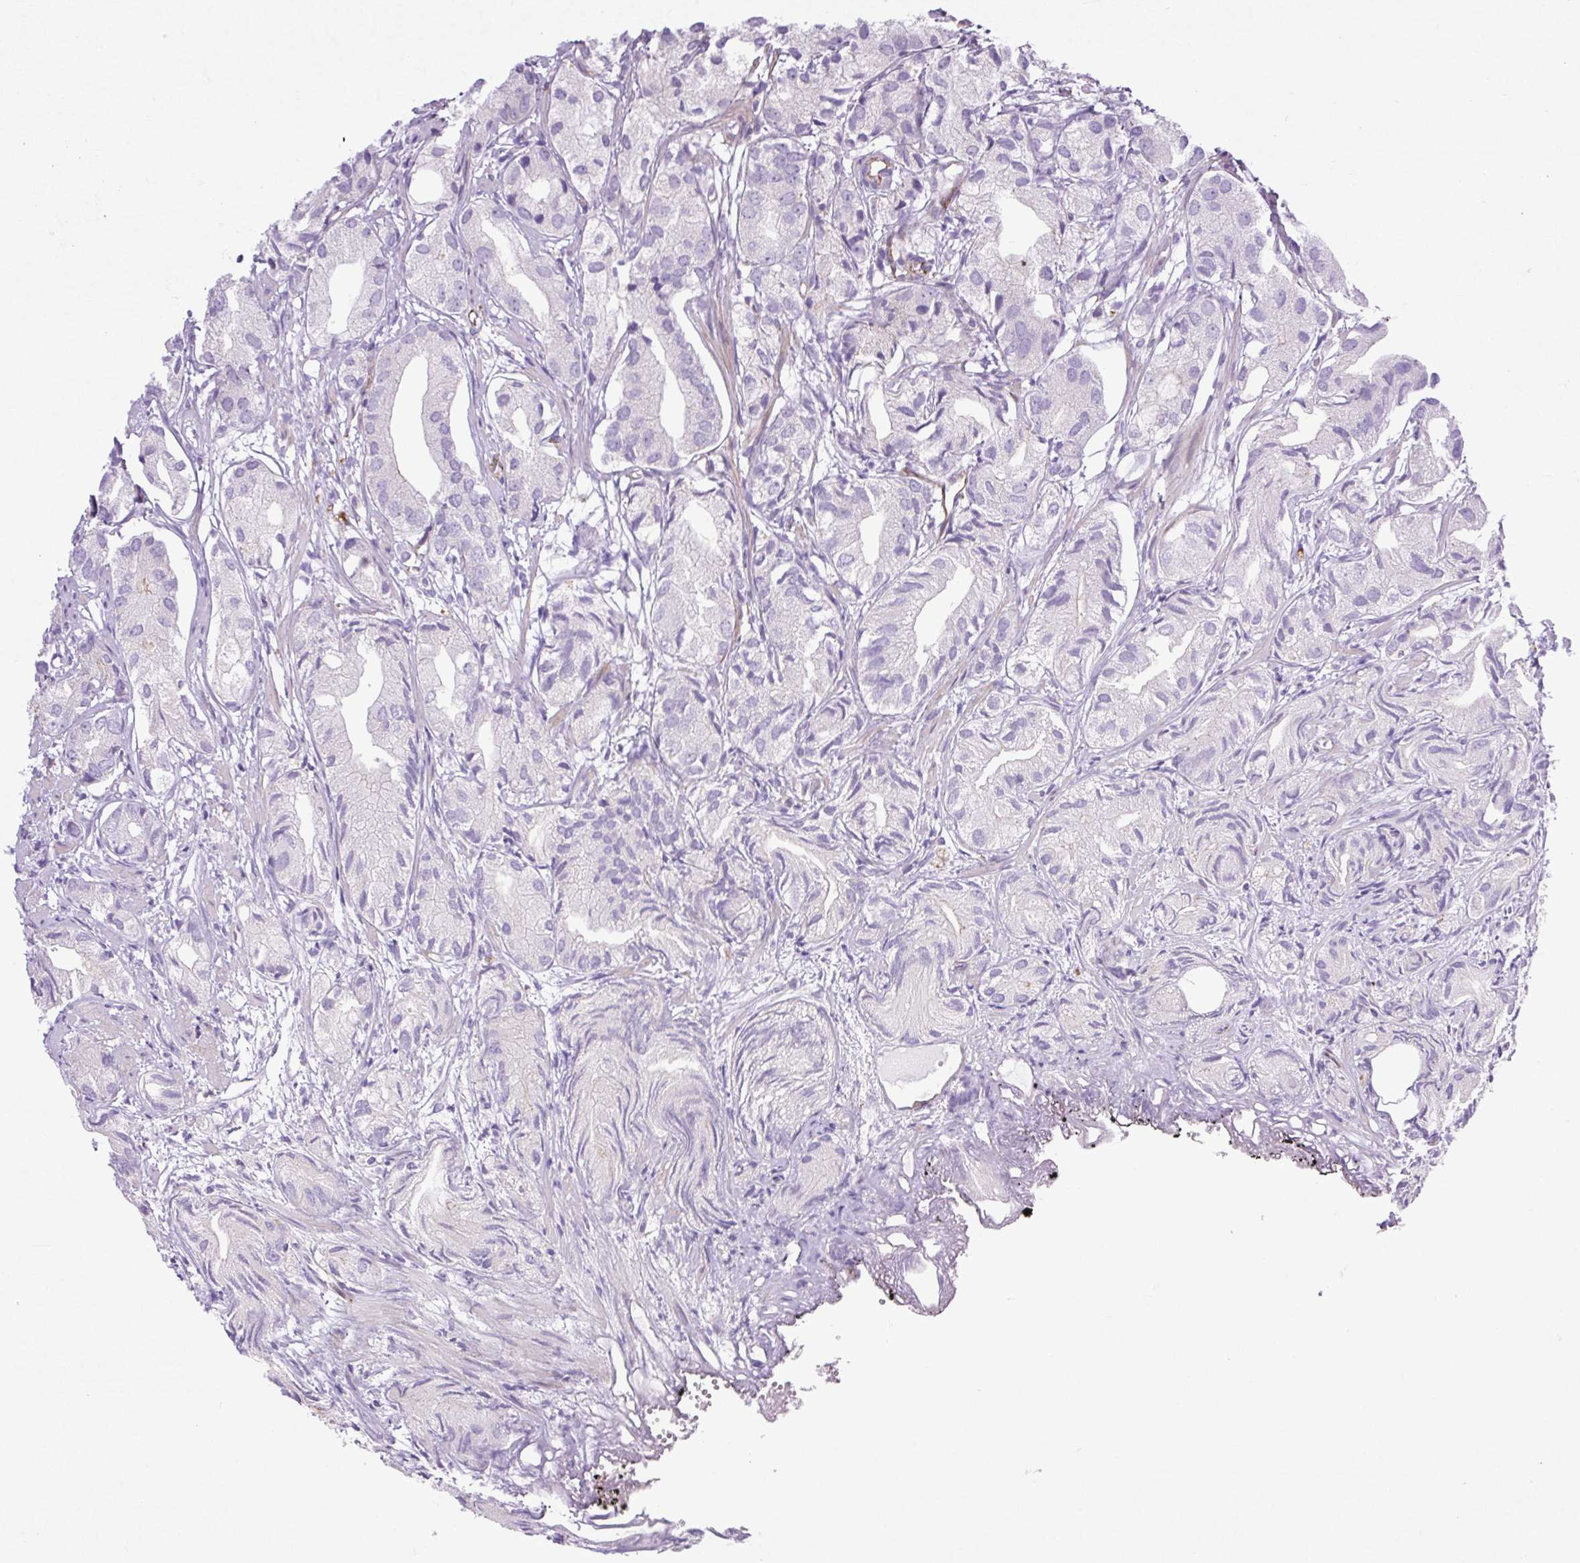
{"staining": {"intensity": "weak", "quantity": "<25%", "location": "cytoplasmic/membranous"}, "tissue": "prostate cancer", "cell_type": "Tumor cells", "image_type": "cancer", "snomed": [{"axis": "morphology", "description": "Adenocarcinoma, High grade"}, {"axis": "topography", "description": "Prostate"}], "caption": "Immunohistochemistry (IHC) image of neoplastic tissue: human prostate adenocarcinoma (high-grade) stained with DAB demonstrates no significant protein positivity in tumor cells.", "gene": "RNASE10", "patient": {"sex": "male", "age": 82}}